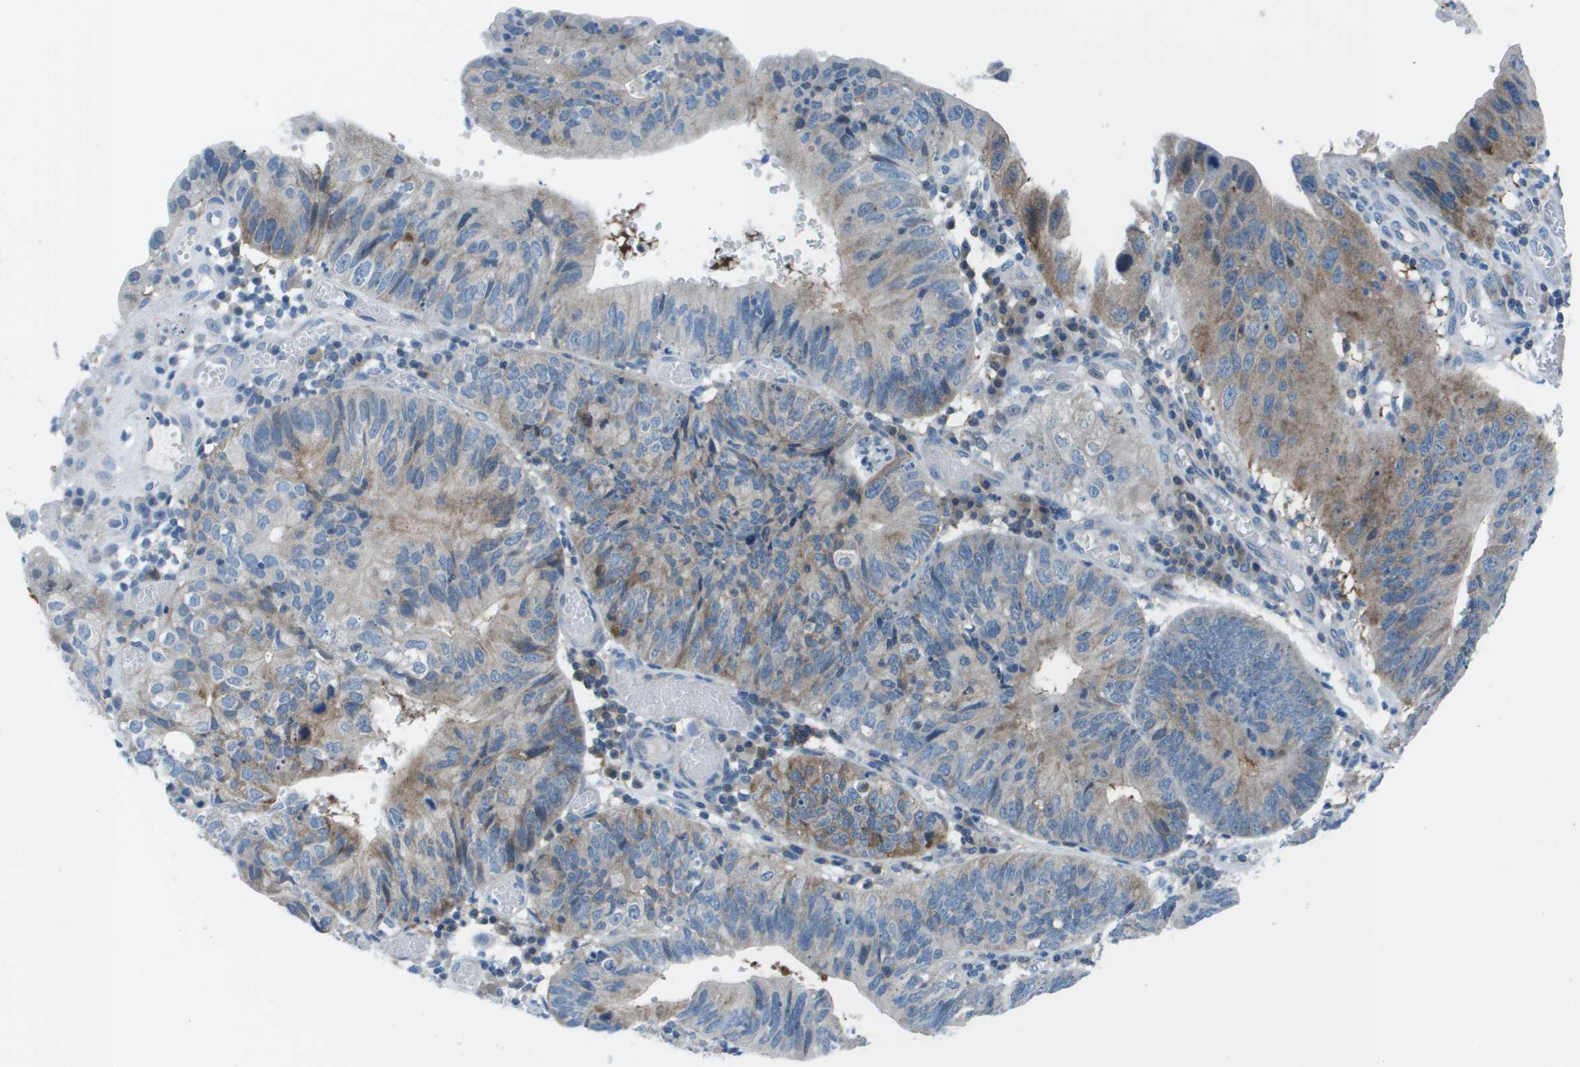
{"staining": {"intensity": "moderate", "quantity": "25%-75%", "location": "cytoplasmic/membranous"}, "tissue": "stomach cancer", "cell_type": "Tumor cells", "image_type": "cancer", "snomed": [{"axis": "morphology", "description": "Adenocarcinoma, NOS"}, {"axis": "topography", "description": "Stomach"}], "caption": "Protein analysis of stomach adenocarcinoma tissue displays moderate cytoplasmic/membranous expression in about 25%-75% of tumor cells.", "gene": "STIP1", "patient": {"sex": "male", "age": 59}}